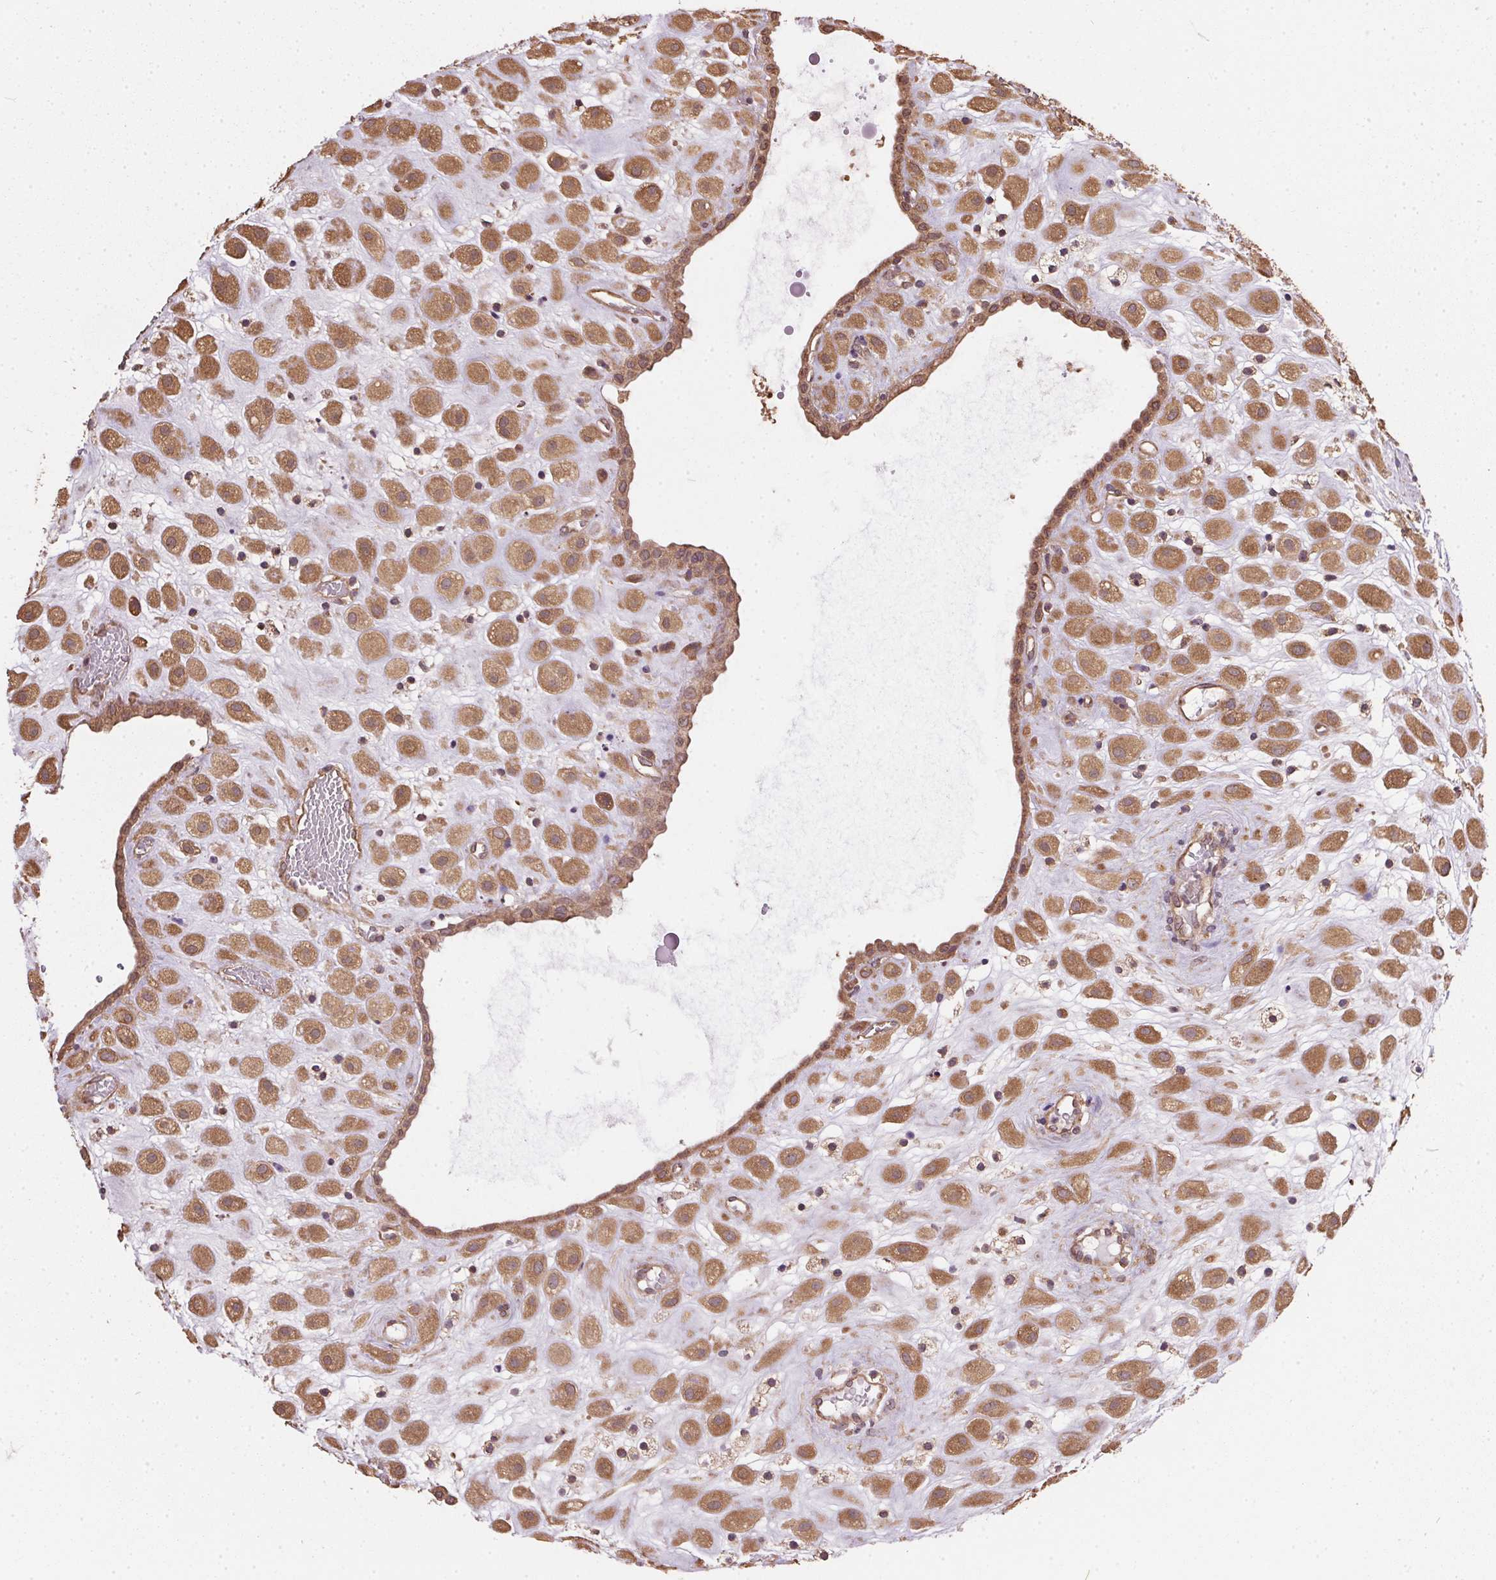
{"staining": {"intensity": "moderate", "quantity": ">75%", "location": "cytoplasmic/membranous"}, "tissue": "placenta", "cell_type": "Decidual cells", "image_type": "normal", "snomed": [{"axis": "morphology", "description": "Normal tissue, NOS"}, {"axis": "topography", "description": "Placenta"}], "caption": "The photomicrograph exhibits staining of normal placenta, revealing moderate cytoplasmic/membranous protein expression (brown color) within decidual cells. The staining is performed using DAB (3,3'-diaminobenzidine) brown chromogen to label protein expression. The nuclei are counter-stained blue using hematoxylin.", "gene": "EIF2S1", "patient": {"sex": "female", "age": 24}}